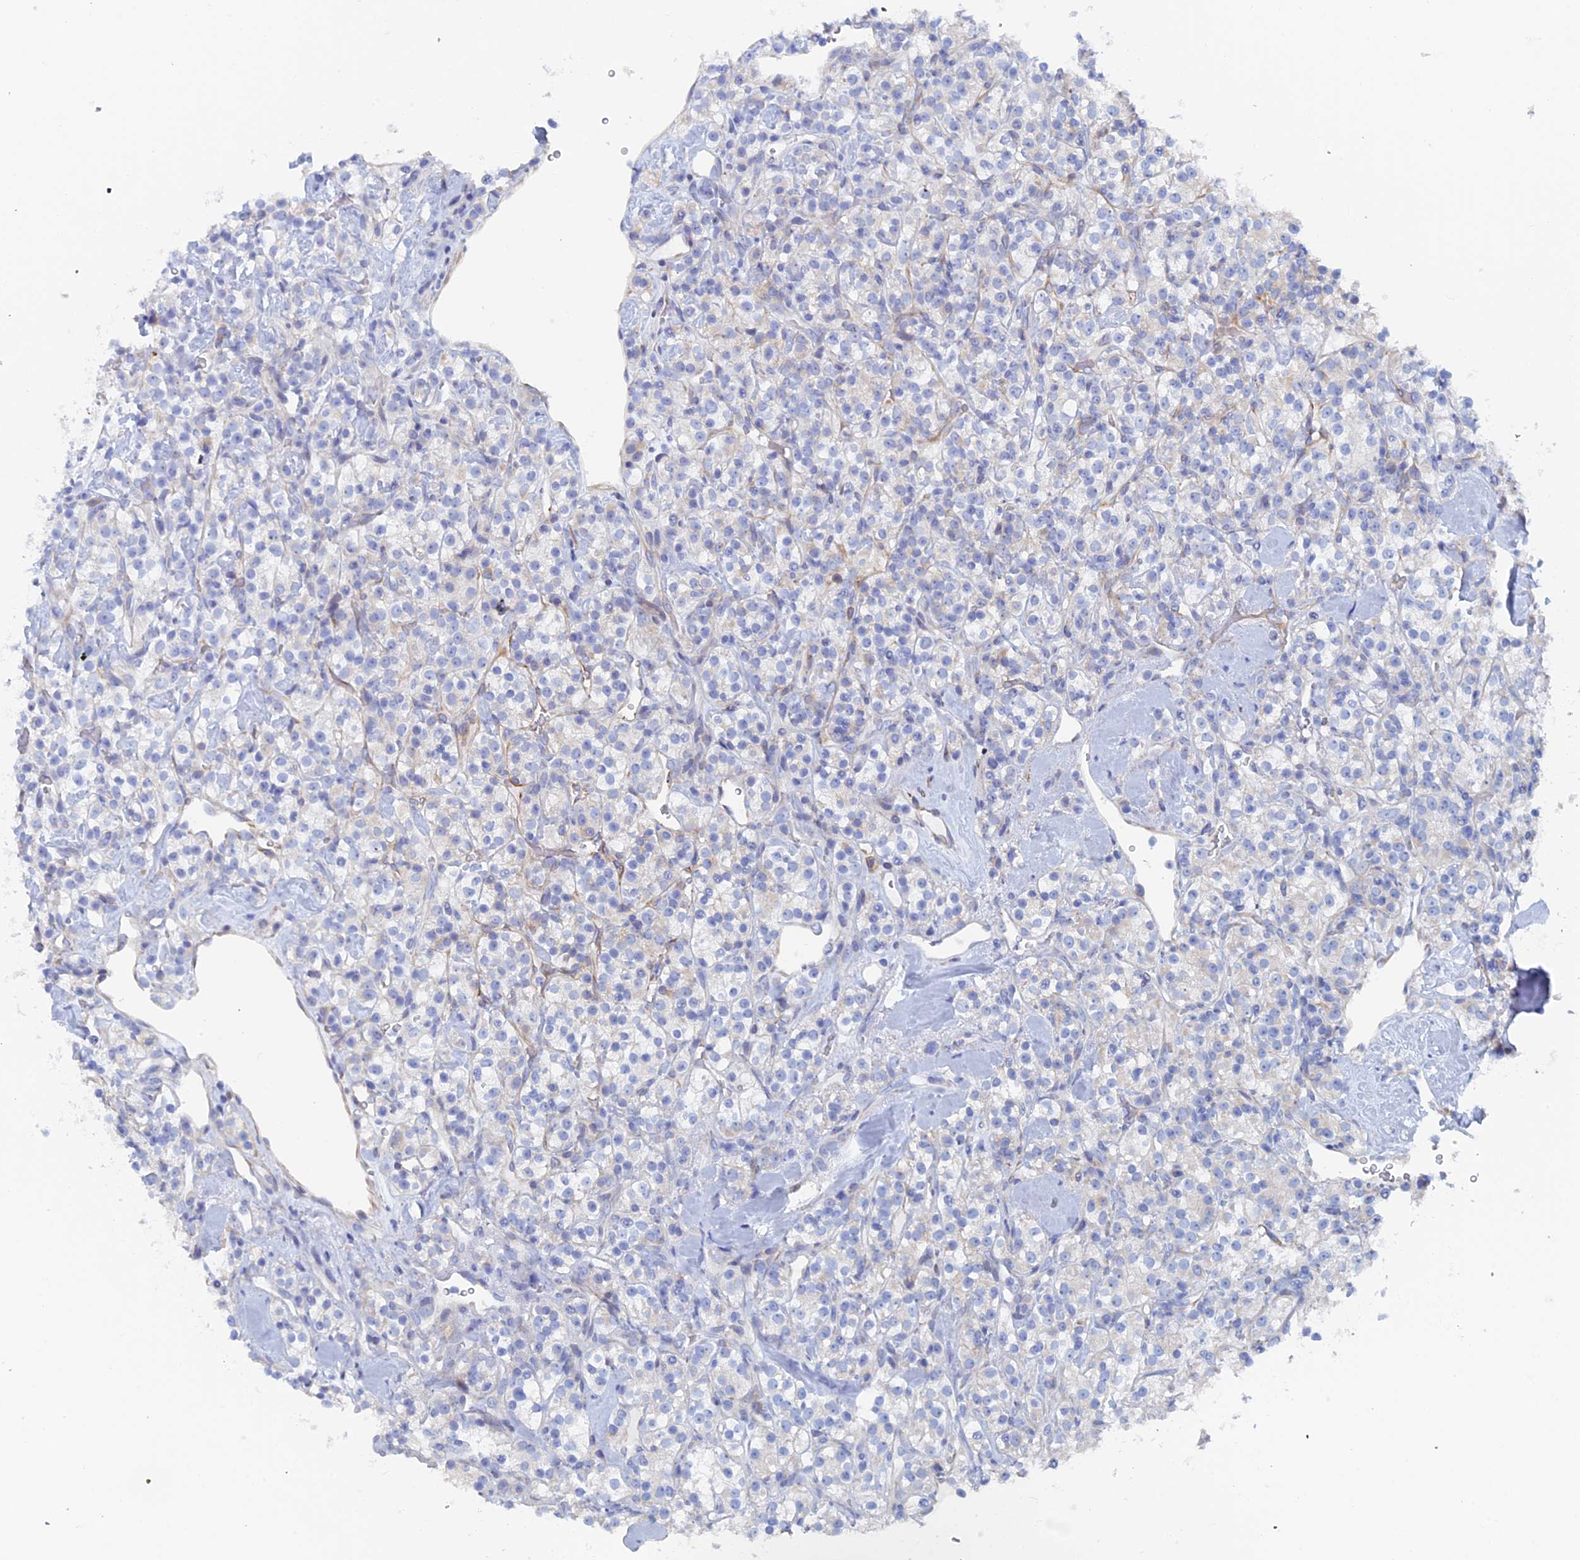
{"staining": {"intensity": "negative", "quantity": "none", "location": "none"}, "tissue": "renal cancer", "cell_type": "Tumor cells", "image_type": "cancer", "snomed": [{"axis": "morphology", "description": "Adenocarcinoma, NOS"}, {"axis": "topography", "description": "Kidney"}], "caption": "Immunohistochemistry (IHC) histopathology image of human adenocarcinoma (renal) stained for a protein (brown), which exhibits no positivity in tumor cells.", "gene": "COG7", "patient": {"sex": "male", "age": 77}}